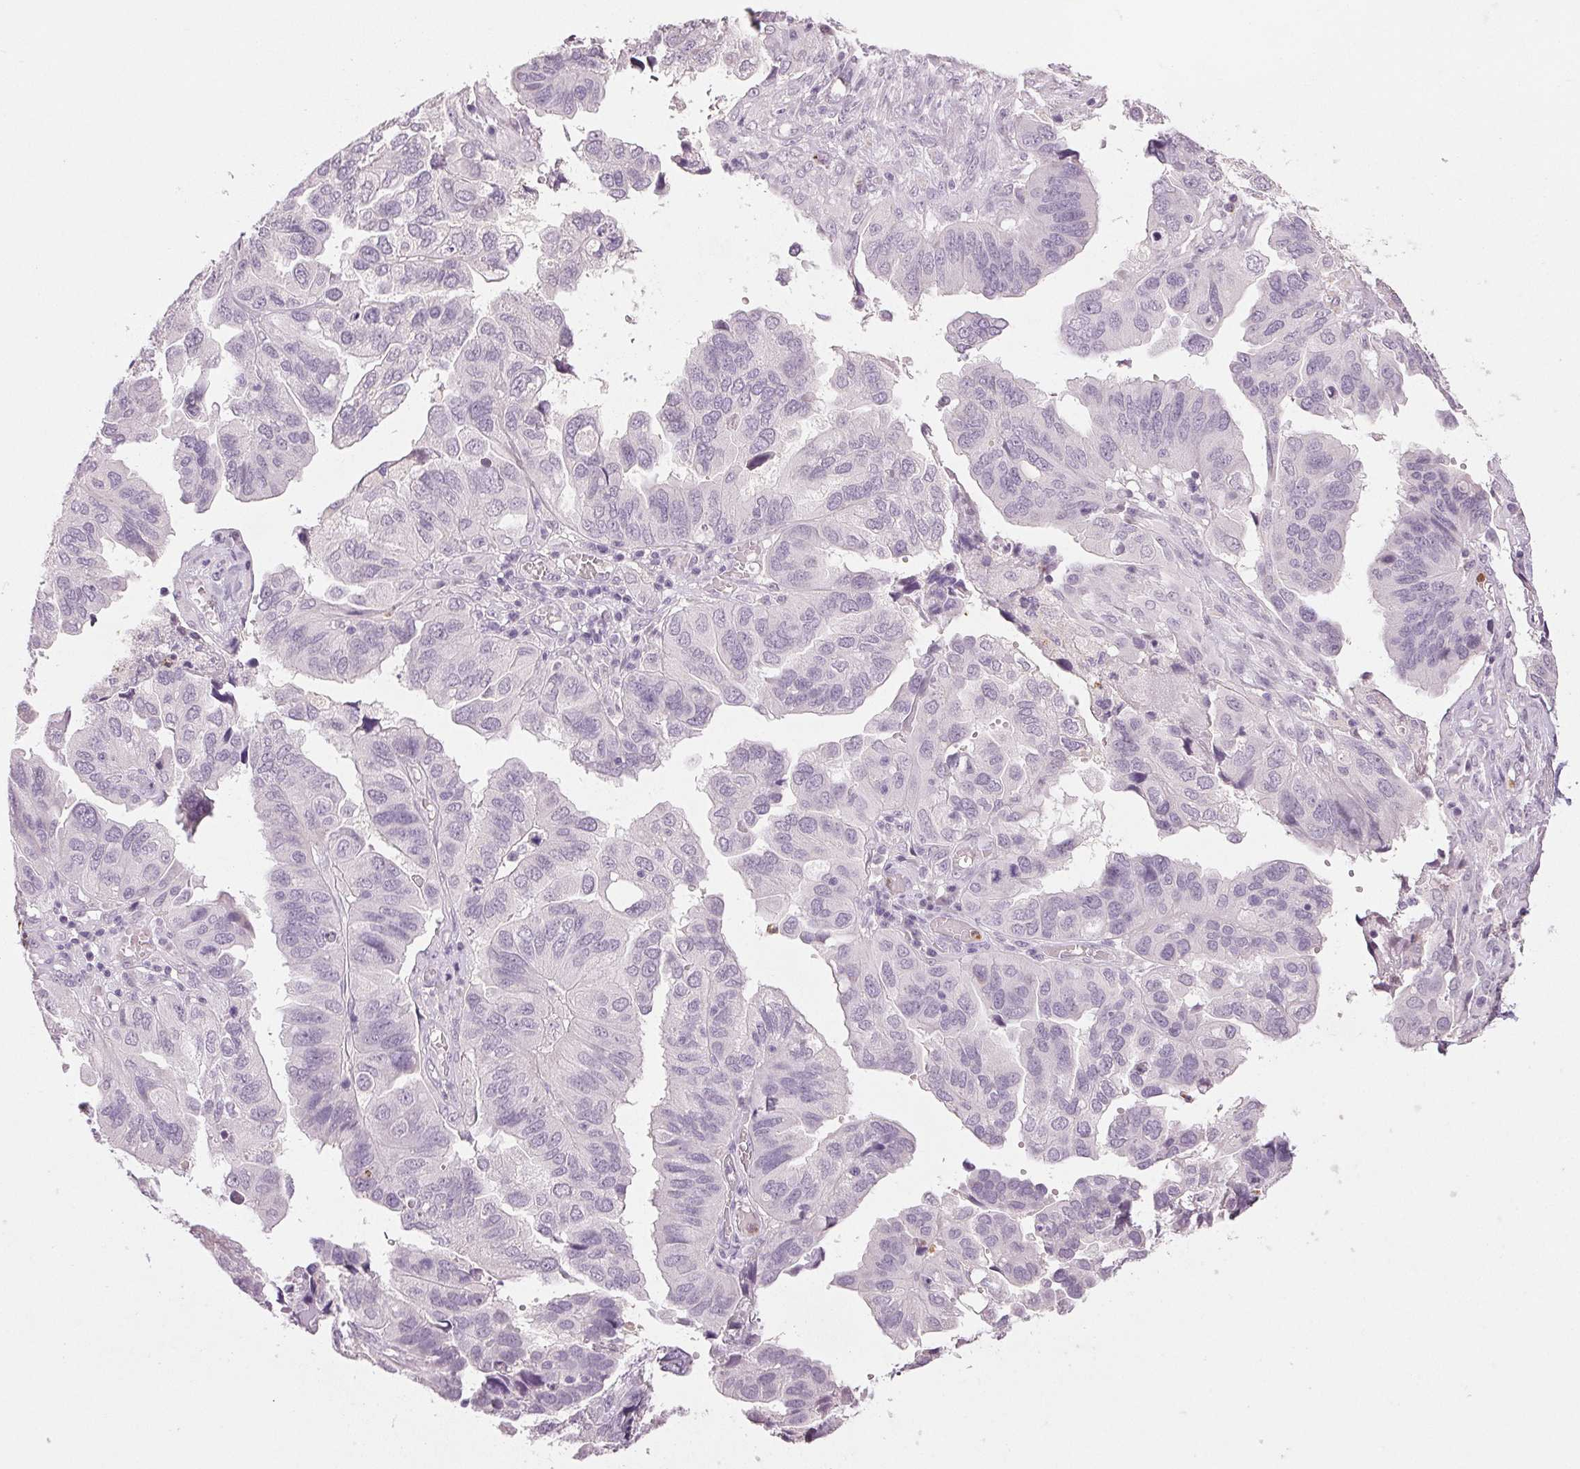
{"staining": {"intensity": "negative", "quantity": "none", "location": "none"}, "tissue": "ovarian cancer", "cell_type": "Tumor cells", "image_type": "cancer", "snomed": [{"axis": "morphology", "description": "Cystadenocarcinoma, serous, NOS"}, {"axis": "topography", "description": "Ovary"}], "caption": "The photomicrograph shows no staining of tumor cells in serous cystadenocarcinoma (ovarian).", "gene": "LTF", "patient": {"sex": "female", "age": 79}}